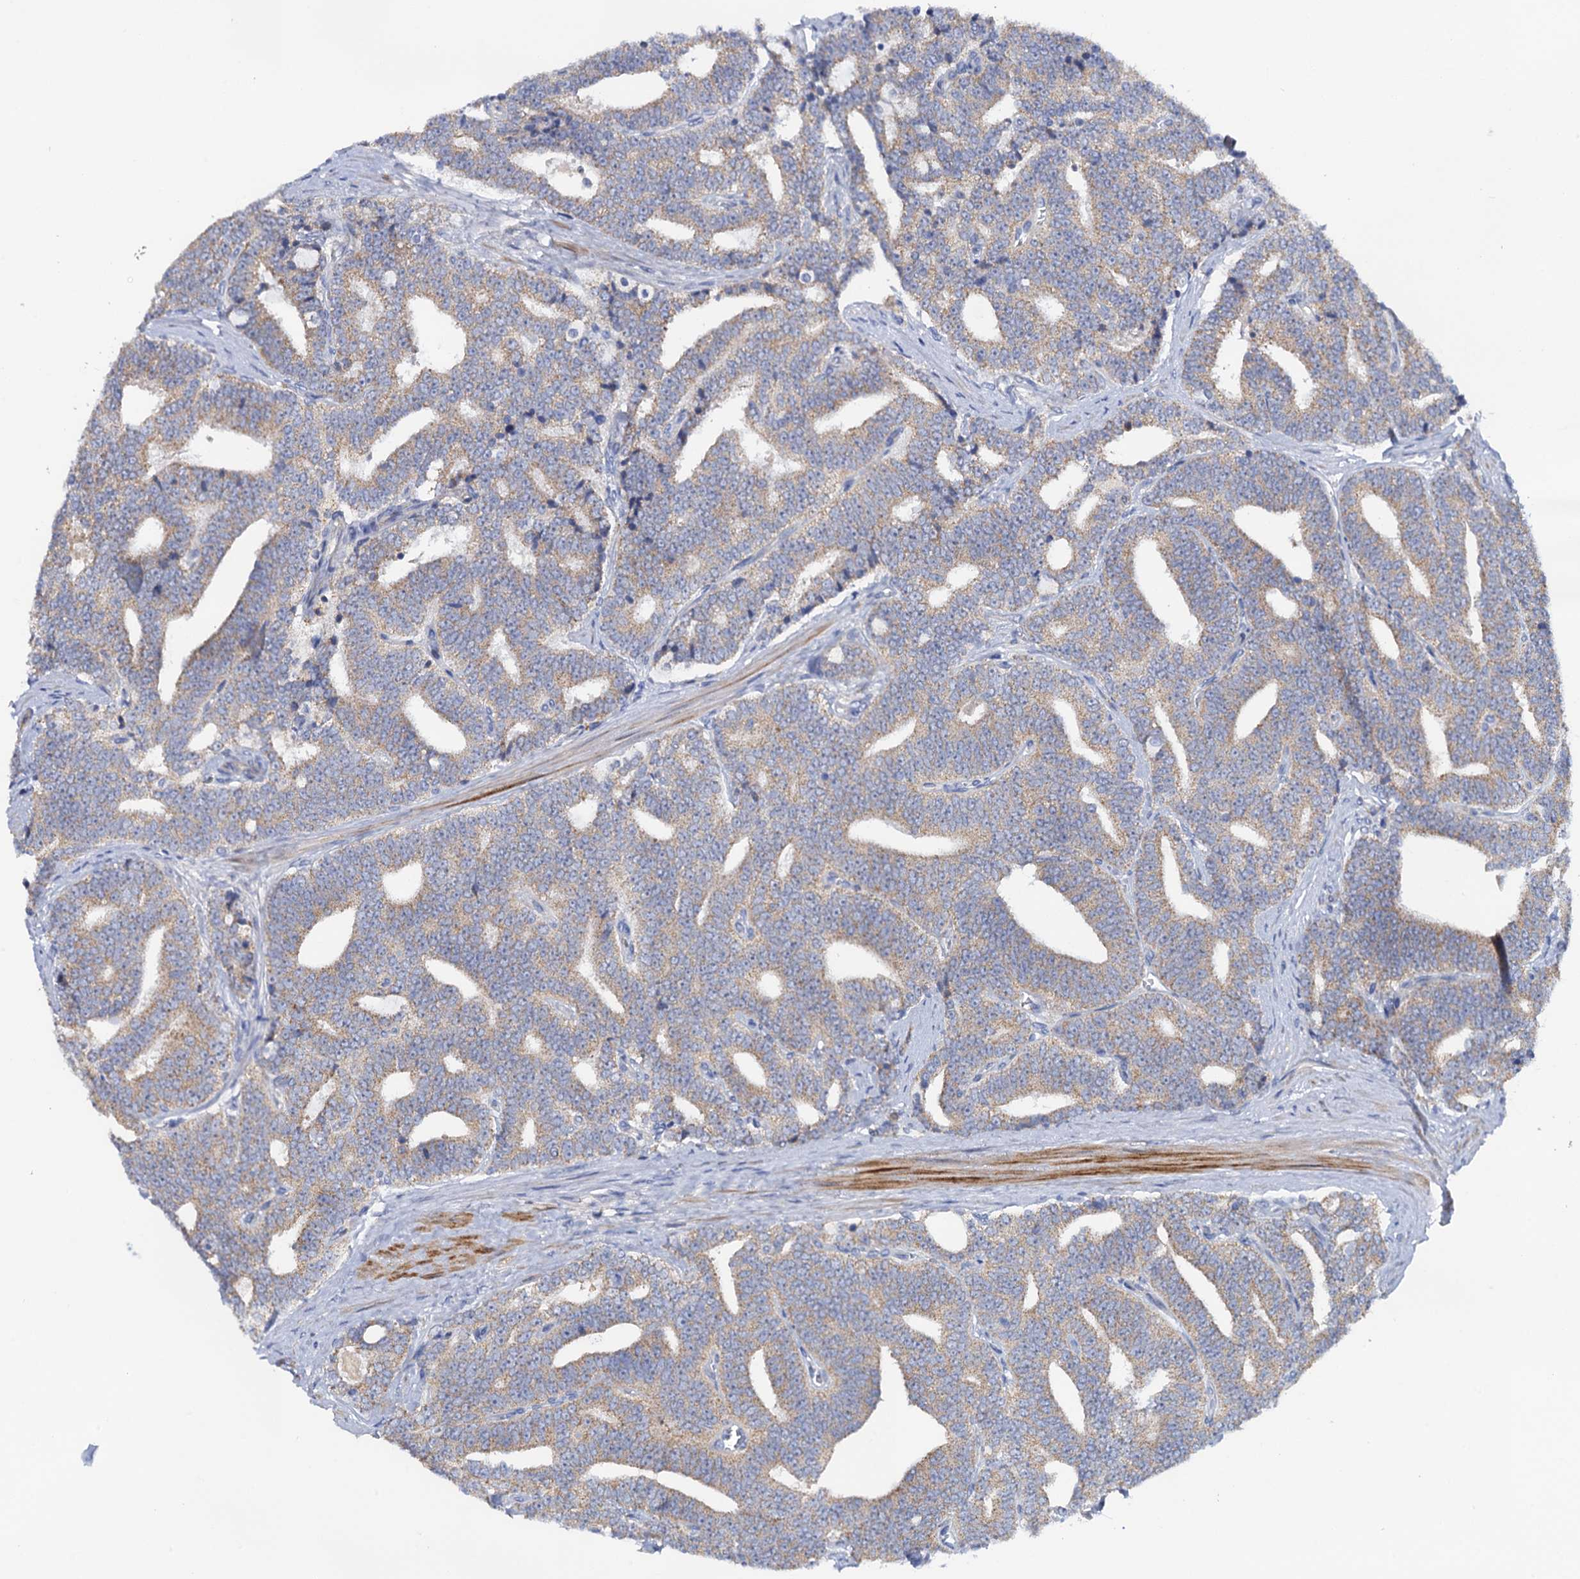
{"staining": {"intensity": "weak", "quantity": ">75%", "location": "cytoplasmic/membranous"}, "tissue": "prostate cancer", "cell_type": "Tumor cells", "image_type": "cancer", "snomed": [{"axis": "morphology", "description": "Adenocarcinoma, High grade"}, {"axis": "topography", "description": "Prostate and seminal vesicle, NOS"}], "caption": "Prostate cancer stained with a protein marker exhibits weak staining in tumor cells.", "gene": "MRPL48", "patient": {"sex": "male", "age": 67}}